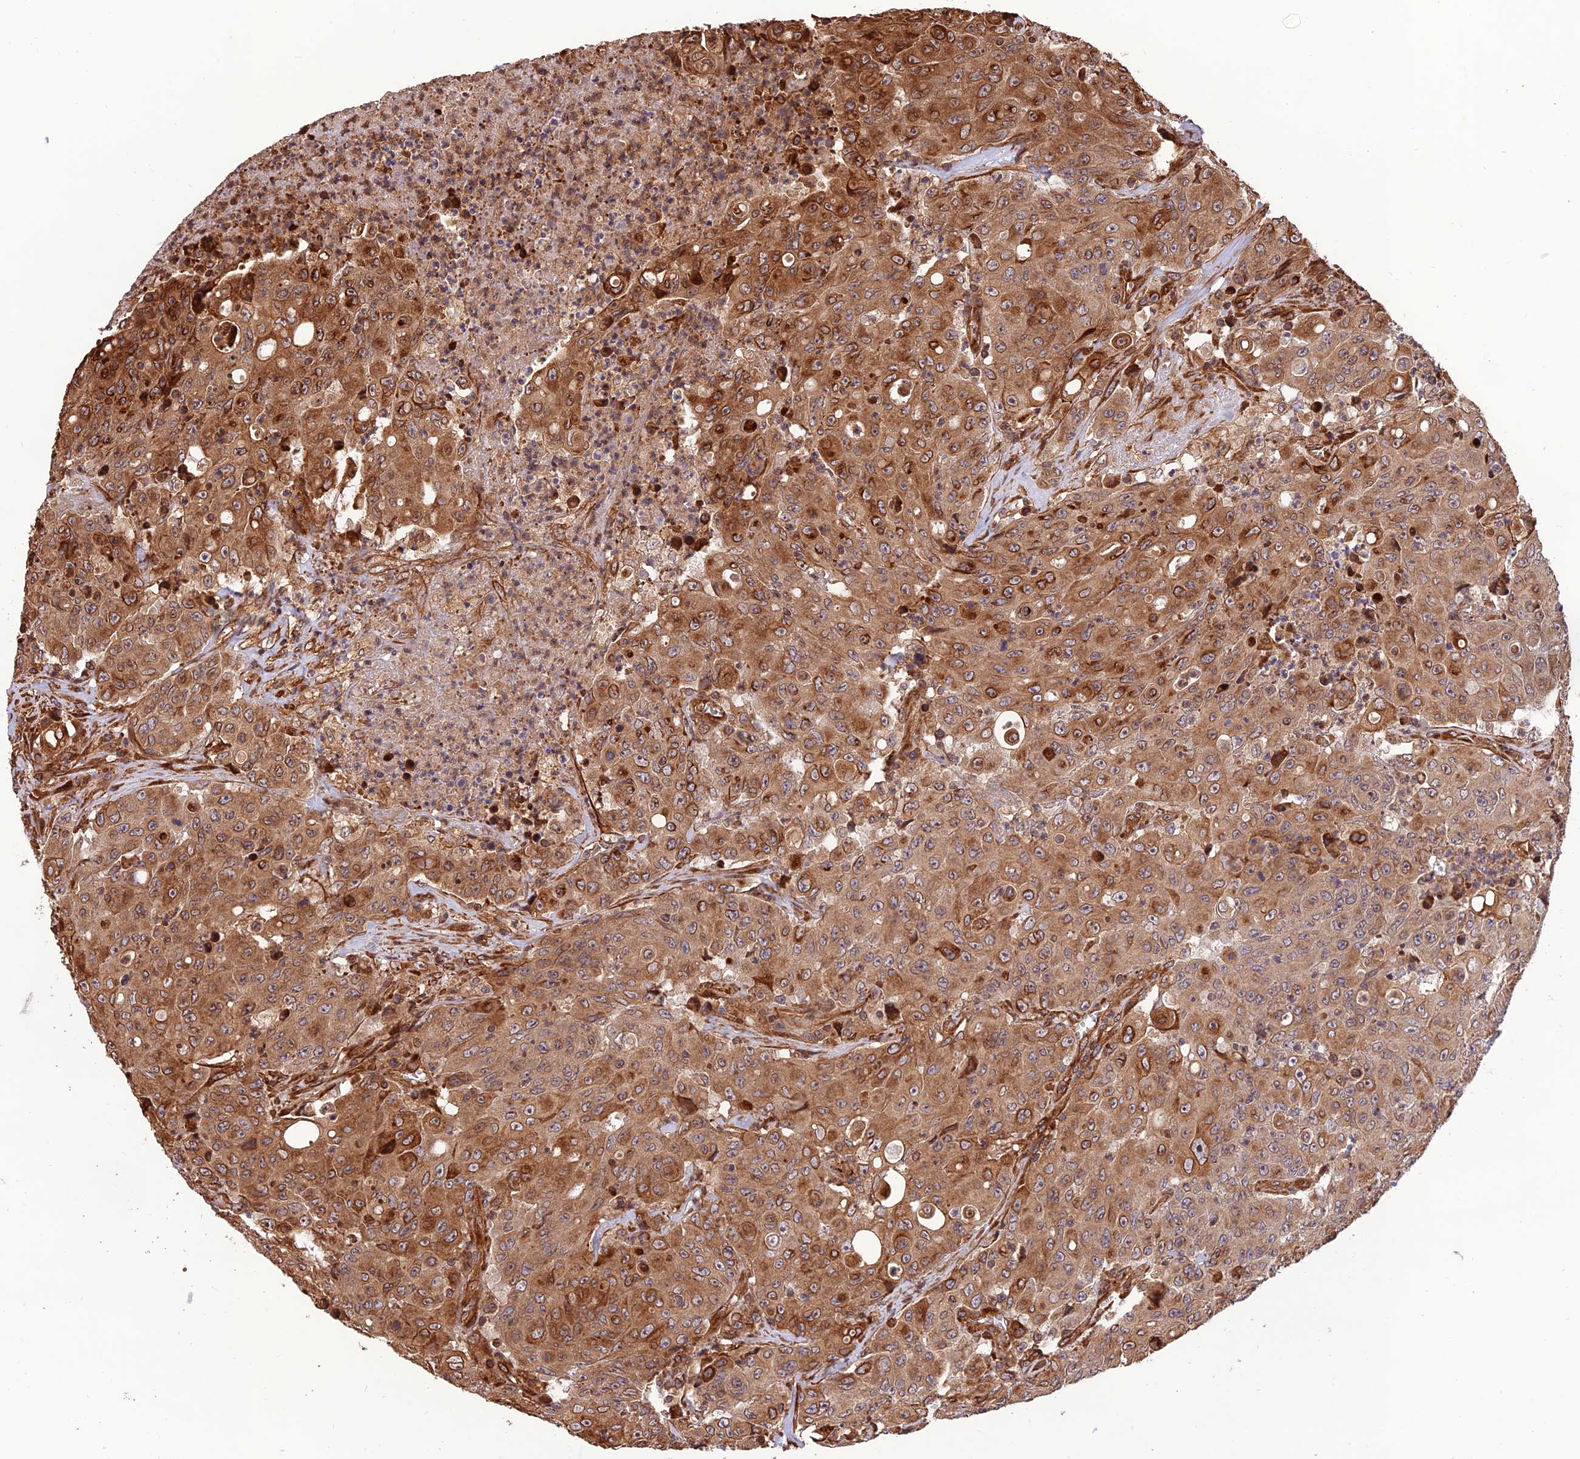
{"staining": {"intensity": "strong", "quantity": ">75%", "location": "cytoplasmic/membranous"}, "tissue": "colorectal cancer", "cell_type": "Tumor cells", "image_type": "cancer", "snomed": [{"axis": "morphology", "description": "Adenocarcinoma, NOS"}, {"axis": "topography", "description": "Colon"}], "caption": "This is a photomicrograph of immunohistochemistry (IHC) staining of colorectal adenocarcinoma, which shows strong staining in the cytoplasmic/membranous of tumor cells.", "gene": "CREBL2", "patient": {"sex": "male", "age": 51}}